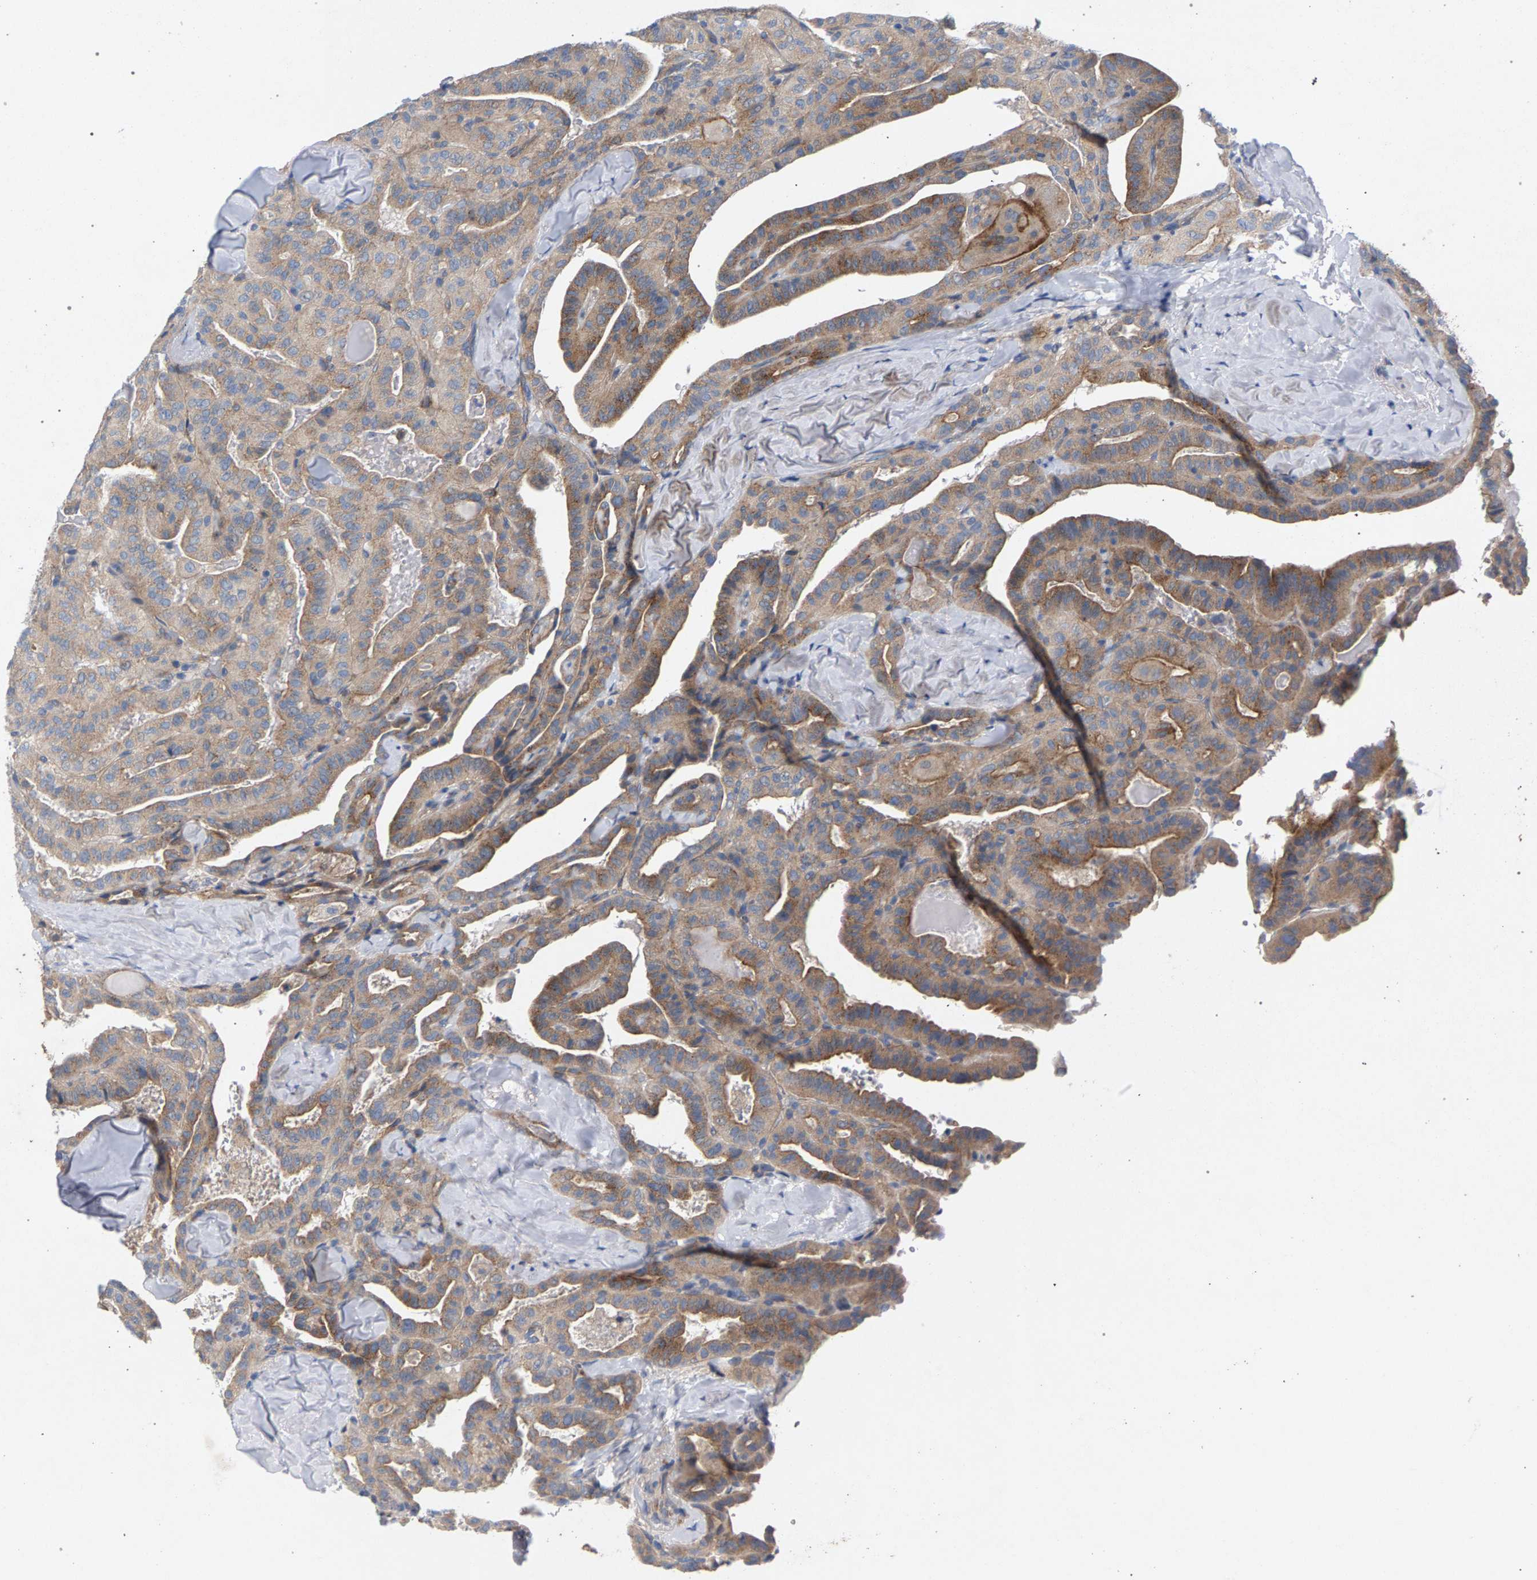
{"staining": {"intensity": "moderate", "quantity": "25%-75%", "location": "cytoplasmic/membranous"}, "tissue": "thyroid cancer", "cell_type": "Tumor cells", "image_type": "cancer", "snomed": [{"axis": "morphology", "description": "Papillary adenocarcinoma, NOS"}, {"axis": "topography", "description": "Thyroid gland"}], "caption": "High-power microscopy captured an immunohistochemistry (IHC) micrograph of thyroid cancer, revealing moderate cytoplasmic/membranous staining in approximately 25%-75% of tumor cells. (DAB (3,3'-diaminobenzidine) = brown stain, brightfield microscopy at high magnification).", "gene": "MAMDC2", "patient": {"sex": "male", "age": 77}}